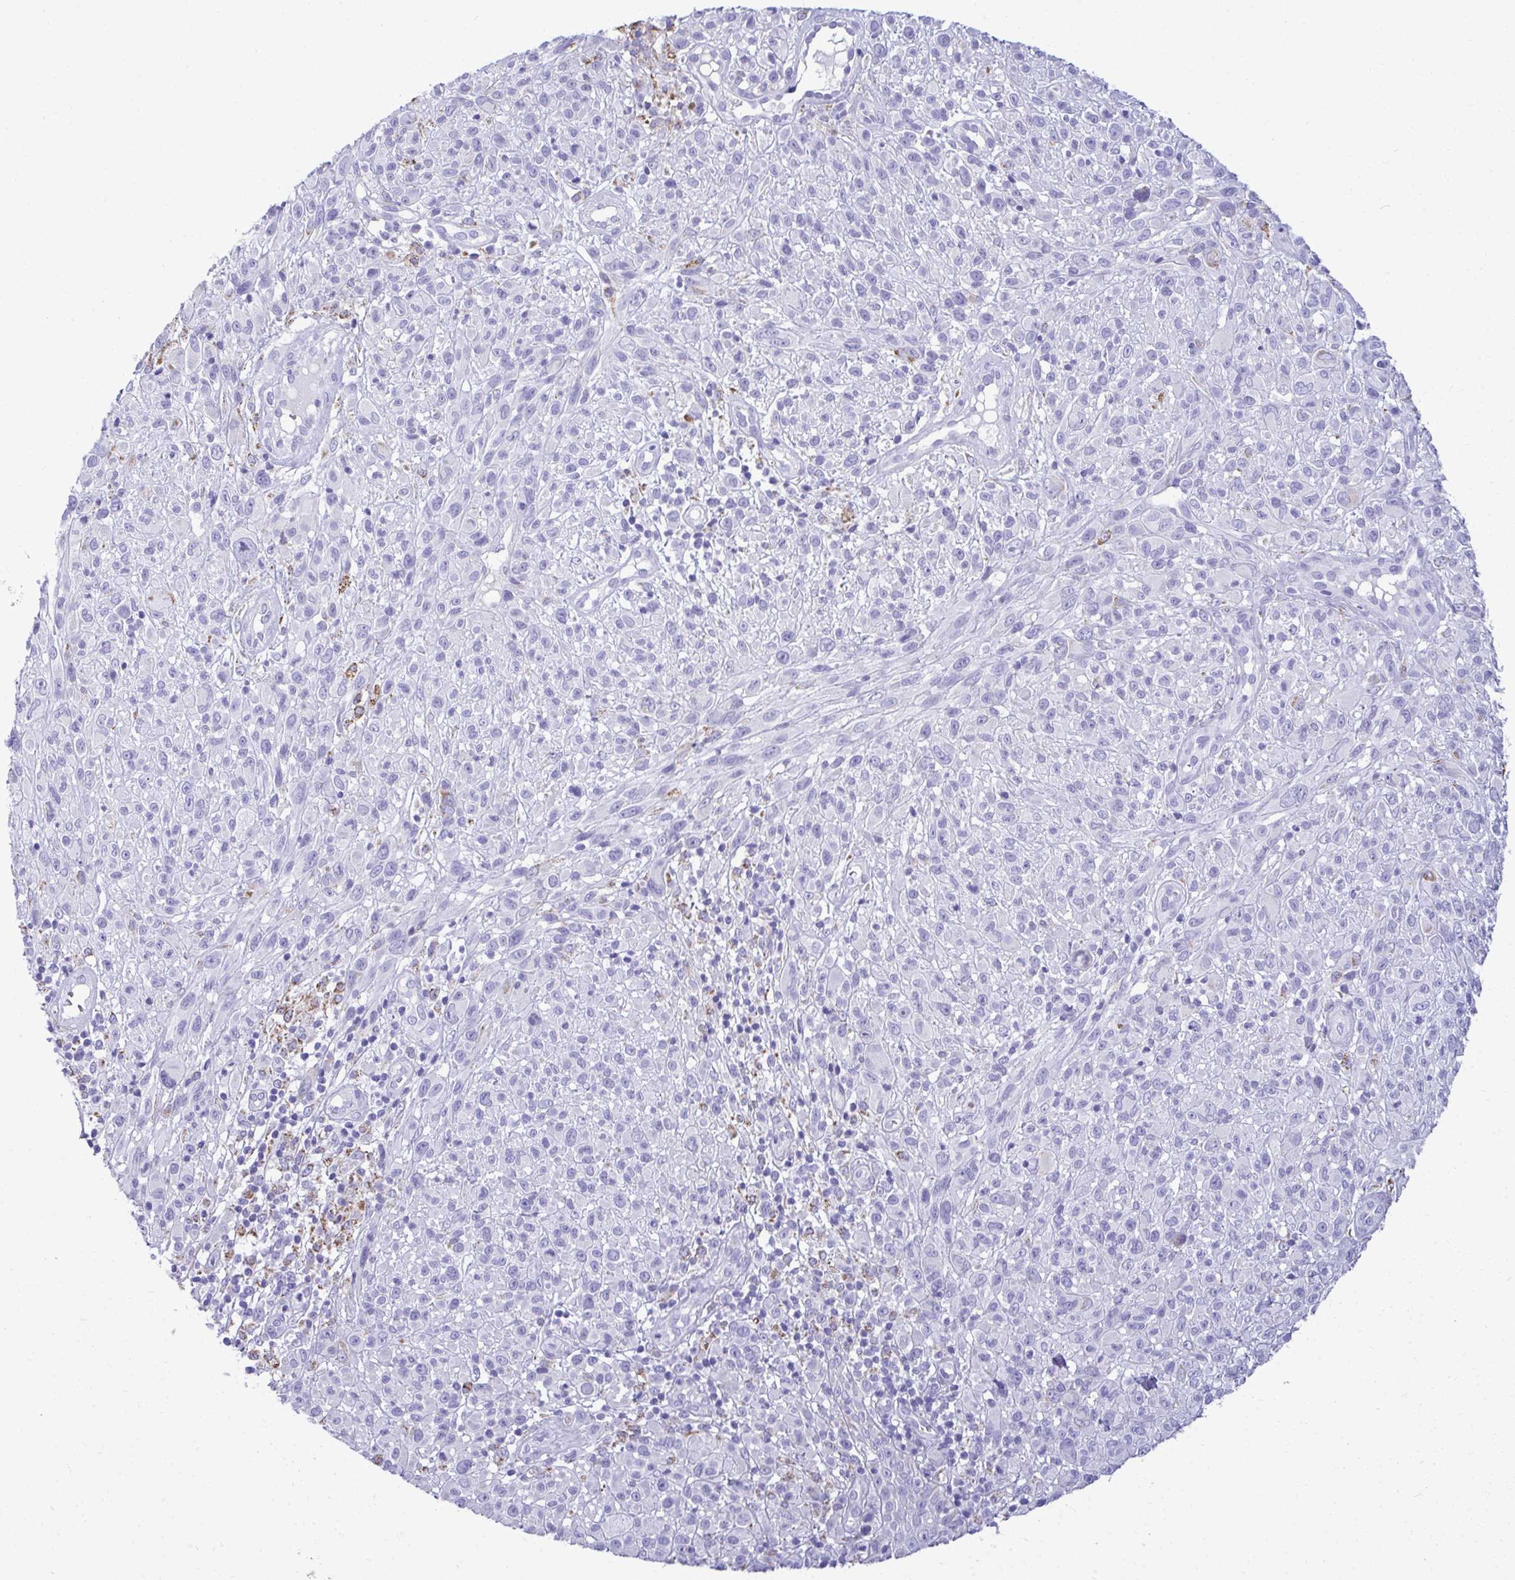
{"staining": {"intensity": "negative", "quantity": "none", "location": "none"}, "tissue": "melanoma", "cell_type": "Tumor cells", "image_type": "cancer", "snomed": [{"axis": "morphology", "description": "Malignant melanoma, NOS"}, {"axis": "topography", "description": "Skin"}], "caption": "High power microscopy image of an IHC micrograph of melanoma, revealing no significant positivity in tumor cells. Nuclei are stained in blue.", "gene": "AIG1", "patient": {"sex": "male", "age": 68}}